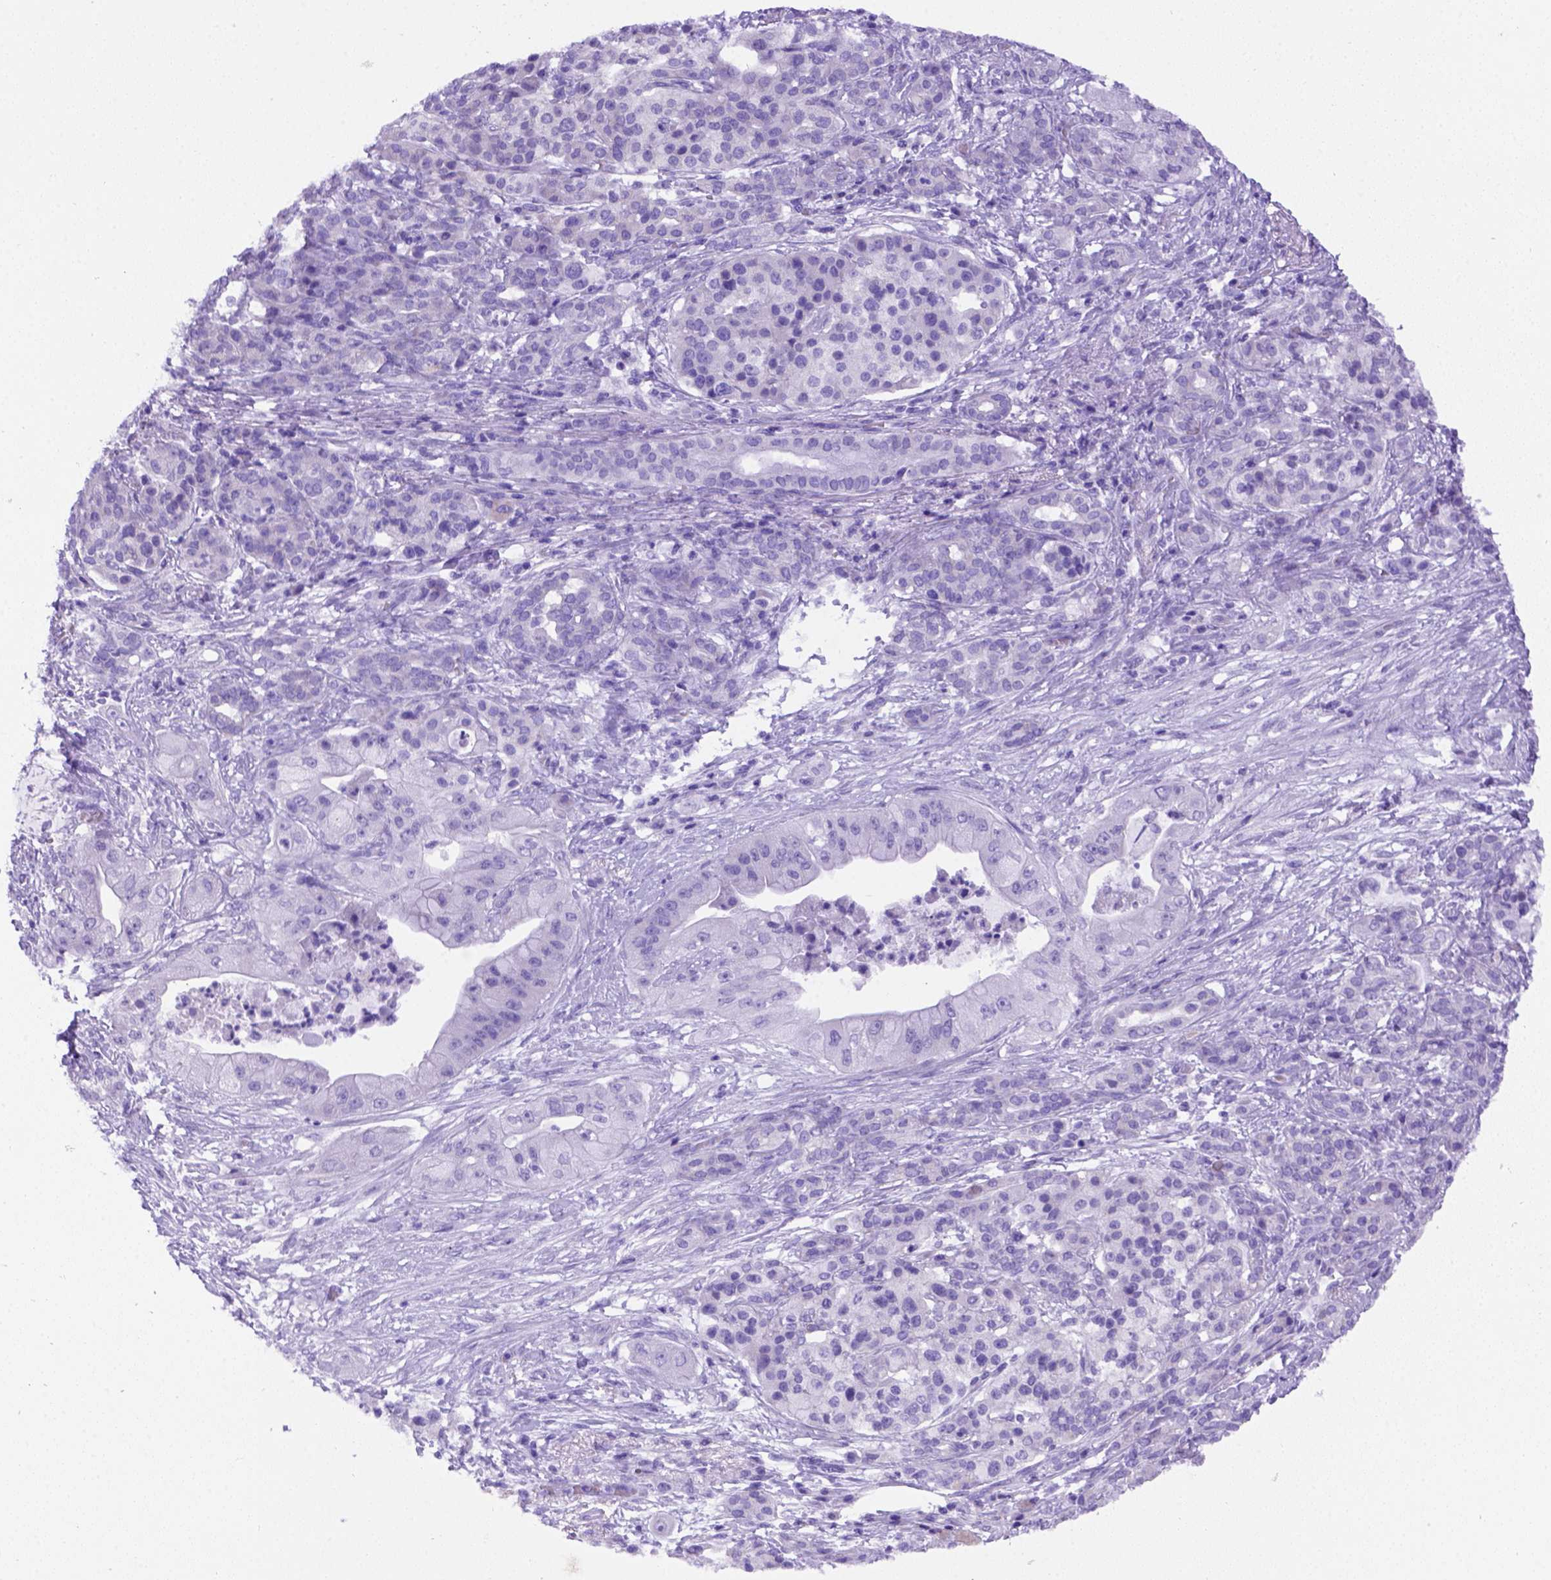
{"staining": {"intensity": "negative", "quantity": "none", "location": "none"}, "tissue": "pancreatic cancer", "cell_type": "Tumor cells", "image_type": "cancer", "snomed": [{"axis": "morphology", "description": "Normal tissue, NOS"}, {"axis": "morphology", "description": "Inflammation, NOS"}, {"axis": "morphology", "description": "Adenocarcinoma, NOS"}, {"axis": "topography", "description": "Pancreas"}], "caption": "High magnification brightfield microscopy of pancreatic cancer stained with DAB (3,3'-diaminobenzidine) (brown) and counterstained with hematoxylin (blue): tumor cells show no significant staining.", "gene": "FOXI1", "patient": {"sex": "male", "age": 57}}